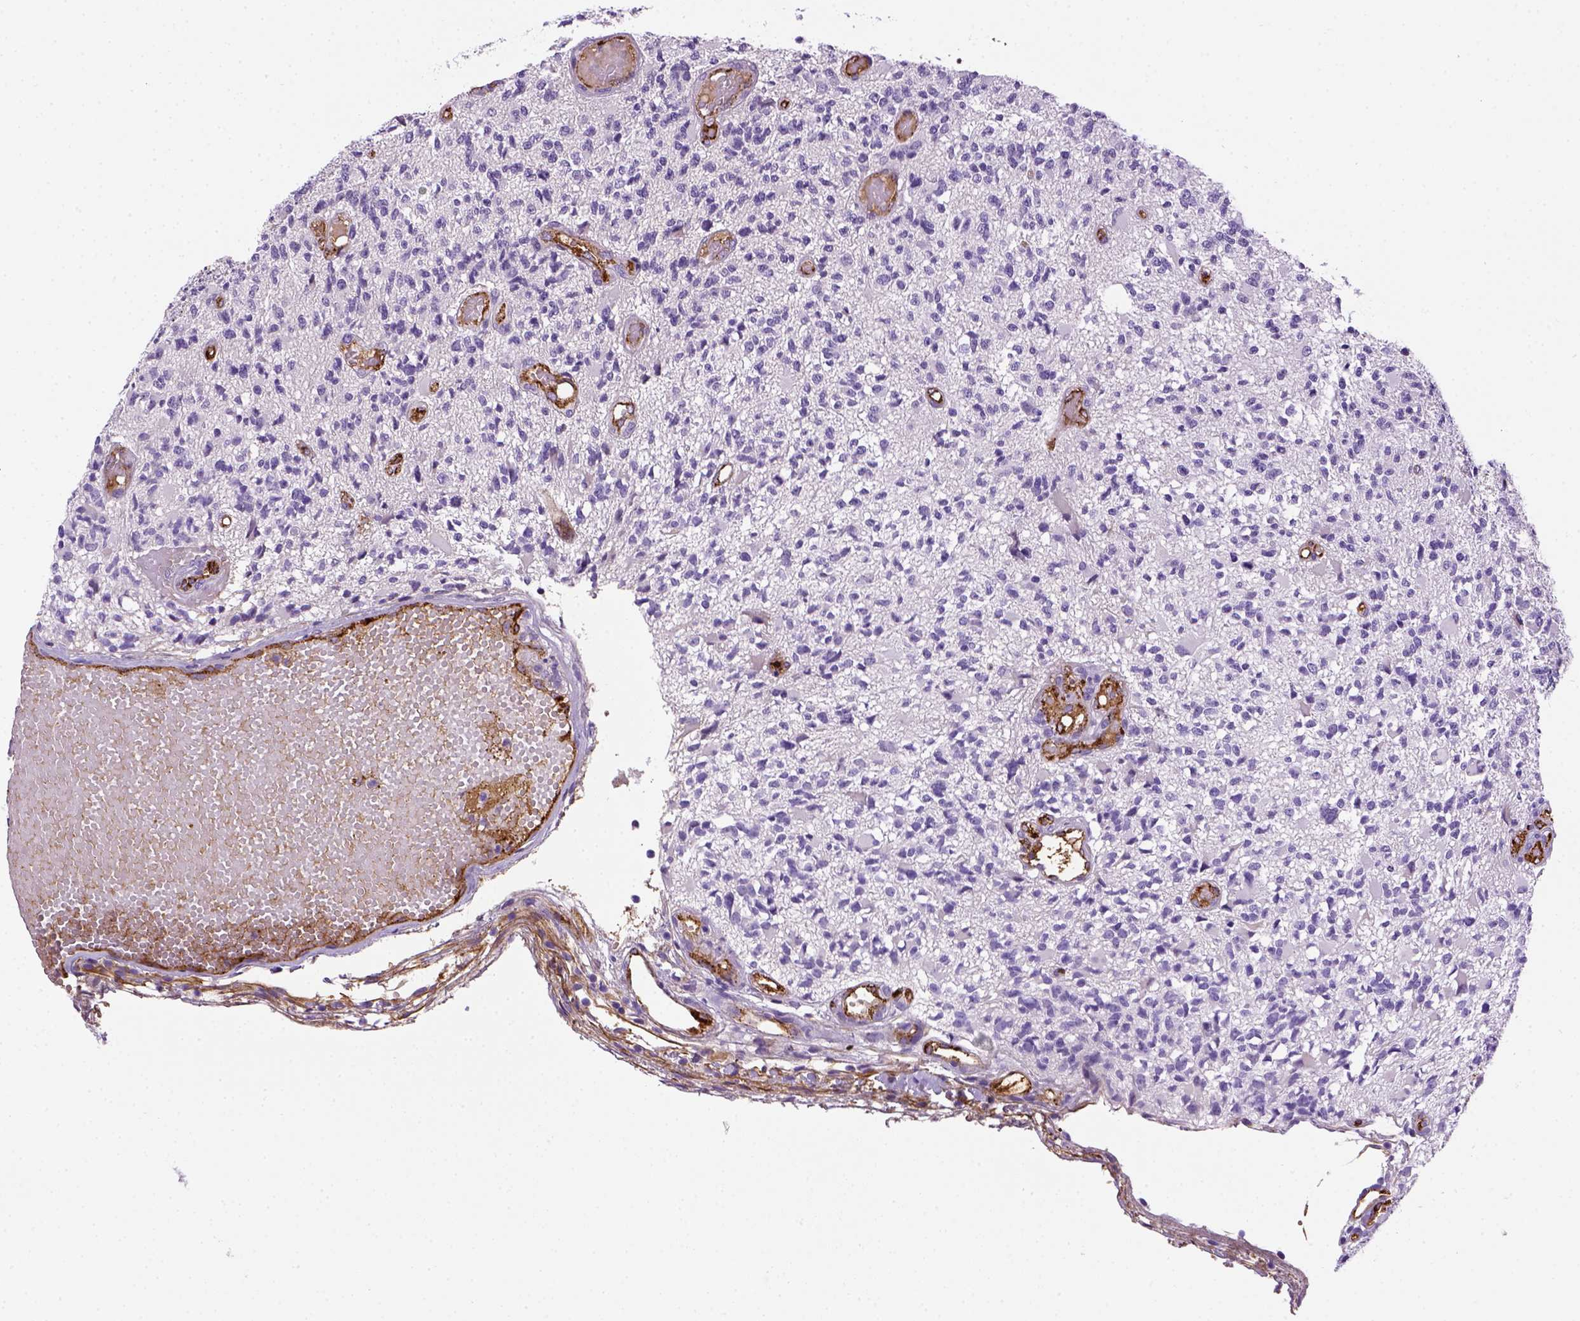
{"staining": {"intensity": "negative", "quantity": "none", "location": "none"}, "tissue": "glioma", "cell_type": "Tumor cells", "image_type": "cancer", "snomed": [{"axis": "morphology", "description": "Glioma, malignant, High grade"}, {"axis": "topography", "description": "Brain"}], "caption": "Tumor cells show no significant expression in glioma.", "gene": "VWF", "patient": {"sex": "female", "age": 63}}